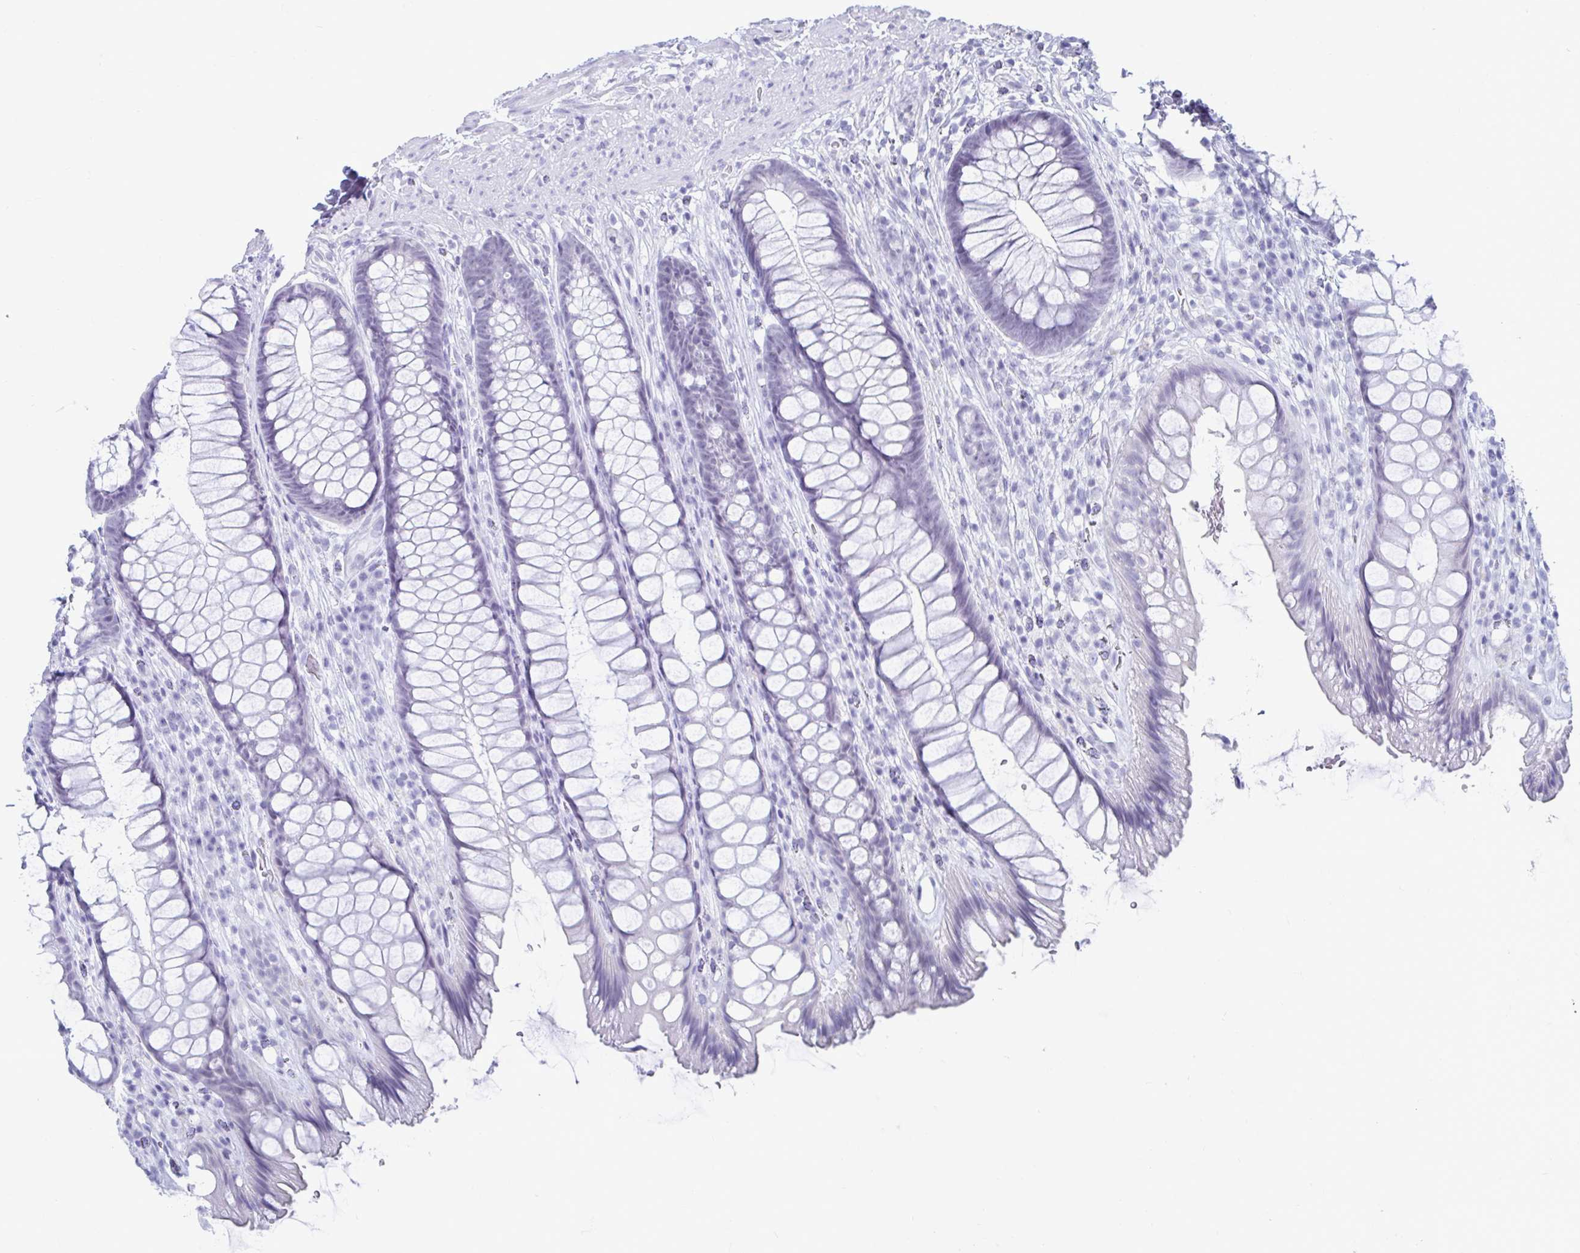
{"staining": {"intensity": "negative", "quantity": "none", "location": "none"}, "tissue": "rectum", "cell_type": "Glandular cells", "image_type": "normal", "snomed": [{"axis": "morphology", "description": "Normal tissue, NOS"}, {"axis": "topography", "description": "Rectum"}], "caption": "Rectum stained for a protein using immunohistochemistry (IHC) shows no positivity glandular cells.", "gene": "GKN2", "patient": {"sex": "male", "age": 53}}